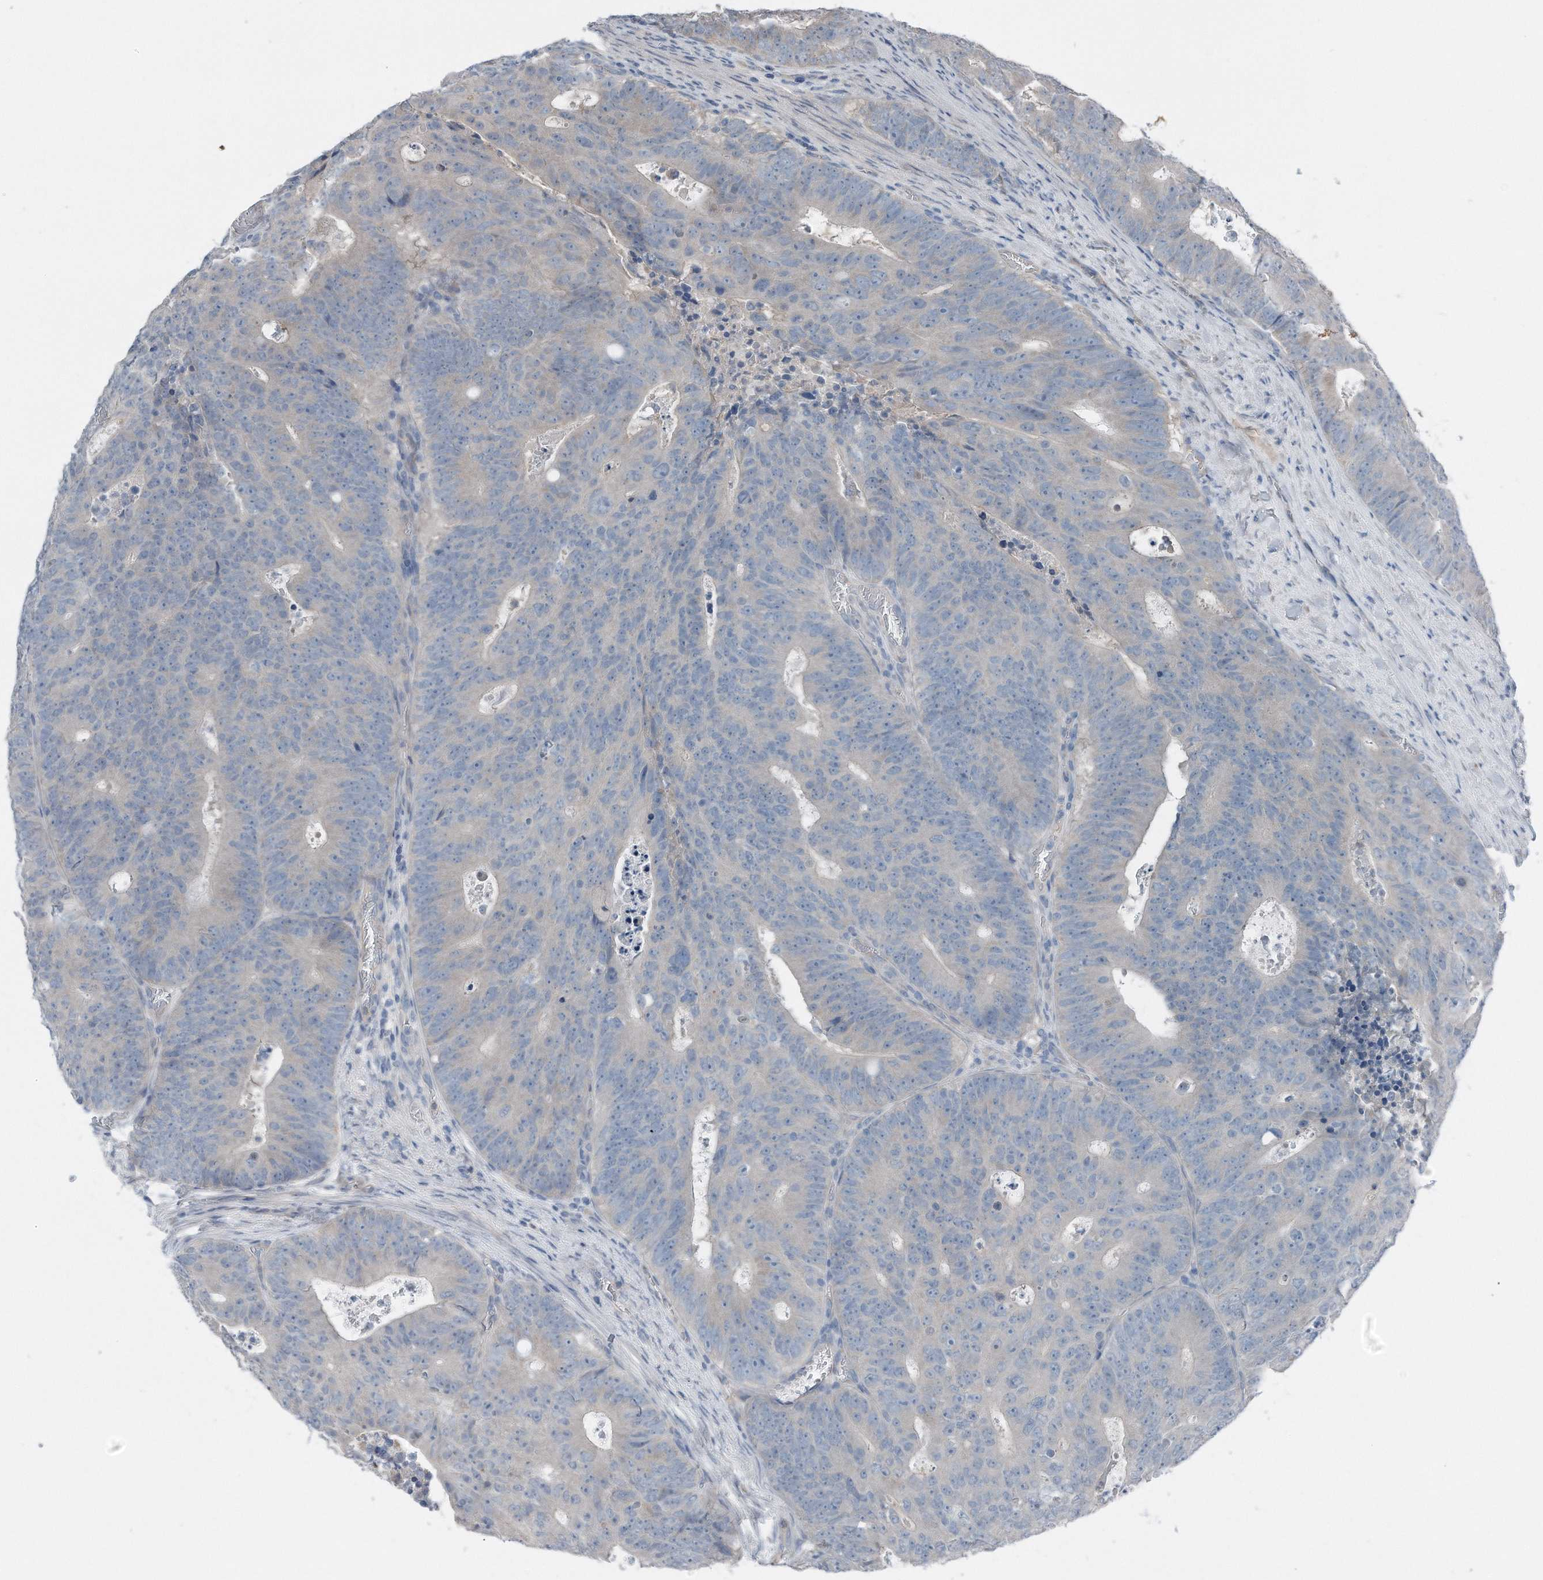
{"staining": {"intensity": "negative", "quantity": "none", "location": "none"}, "tissue": "colorectal cancer", "cell_type": "Tumor cells", "image_type": "cancer", "snomed": [{"axis": "morphology", "description": "Adenocarcinoma, NOS"}, {"axis": "topography", "description": "Colon"}], "caption": "IHC of adenocarcinoma (colorectal) exhibits no positivity in tumor cells.", "gene": "YRDC", "patient": {"sex": "male", "age": 87}}